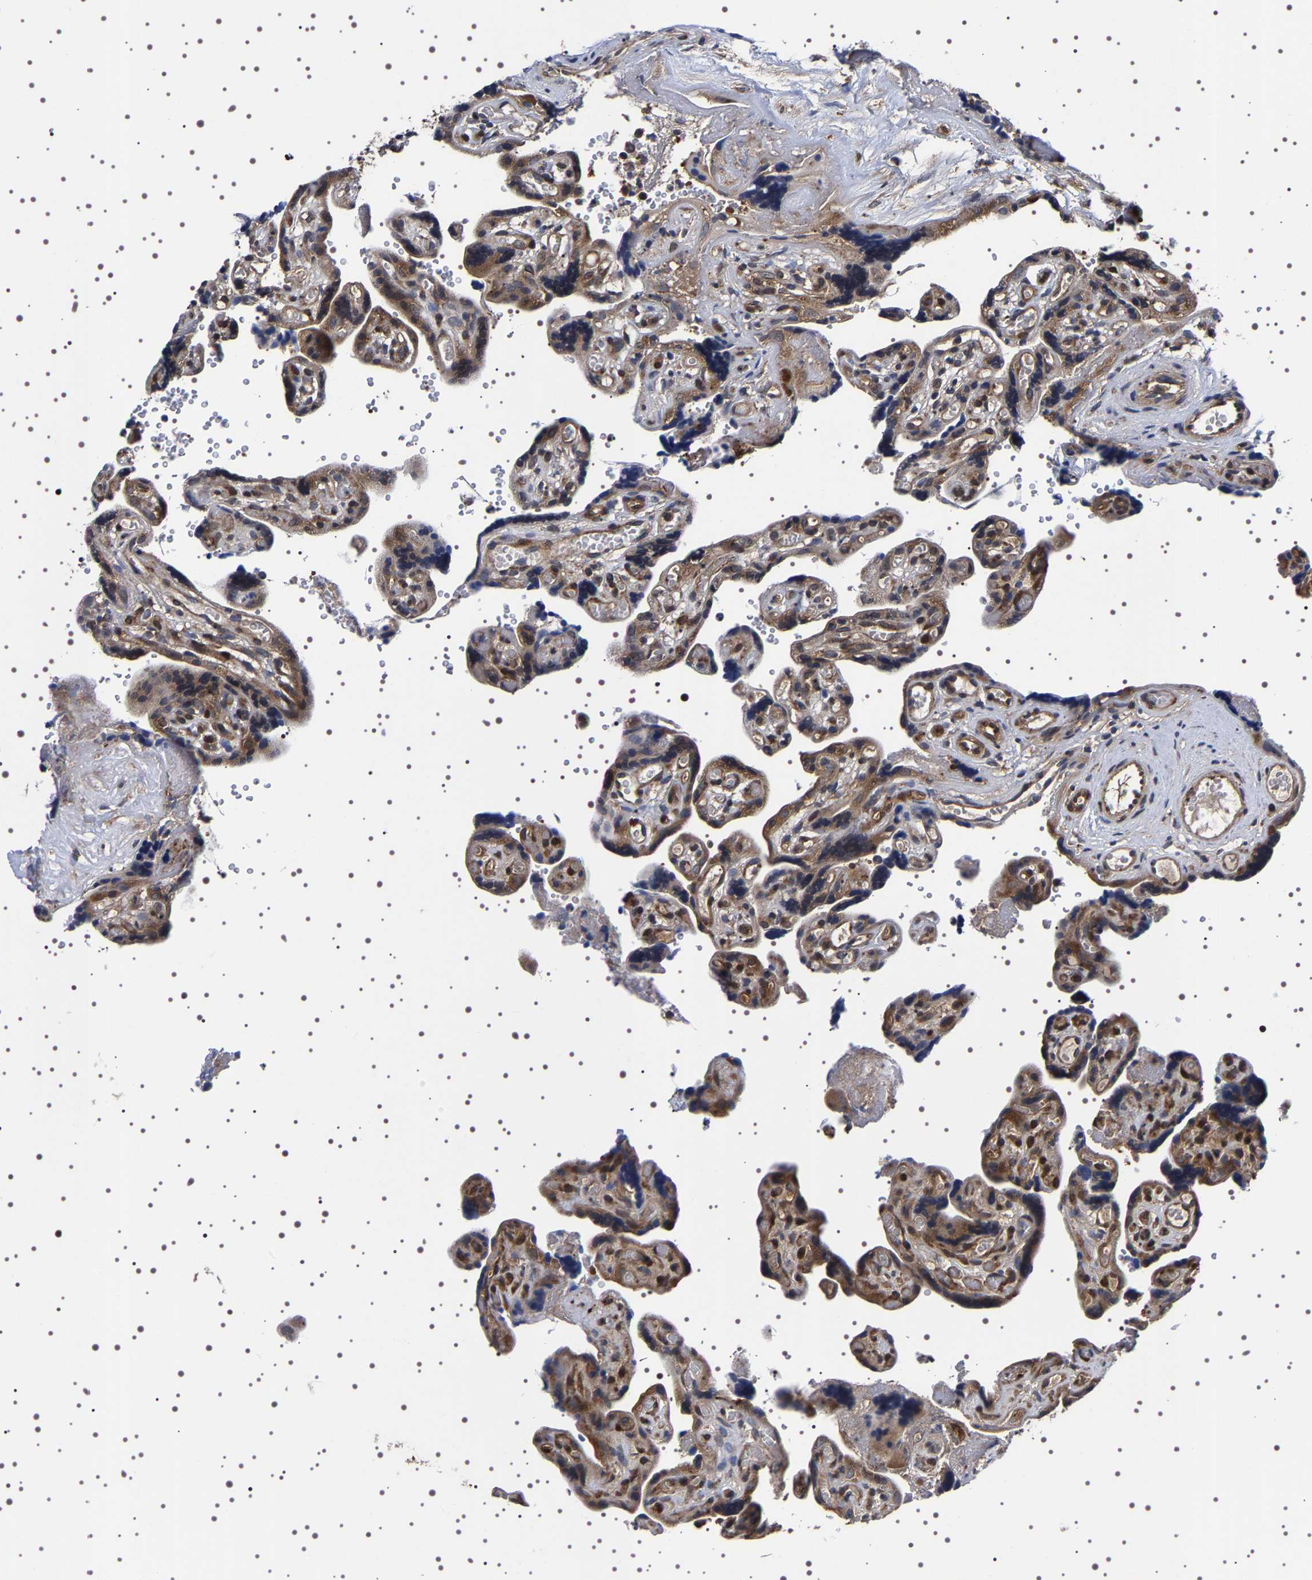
{"staining": {"intensity": "moderate", "quantity": ">75%", "location": "cytoplasmic/membranous"}, "tissue": "placenta", "cell_type": "Decidual cells", "image_type": "normal", "snomed": [{"axis": "morphology", "description": "Normal tissue, NOS"}, {"axis": "topography", "description": "Placenta"}], "caption": "There is medium levels of moderate cytoplasmic/membranous staining in decidual cells of unremarkable placenta, as demonstrated by immunohistochemical staining (brown color).", "gene": "DARS1", "patient": {"sex": "female", "age": 30}}